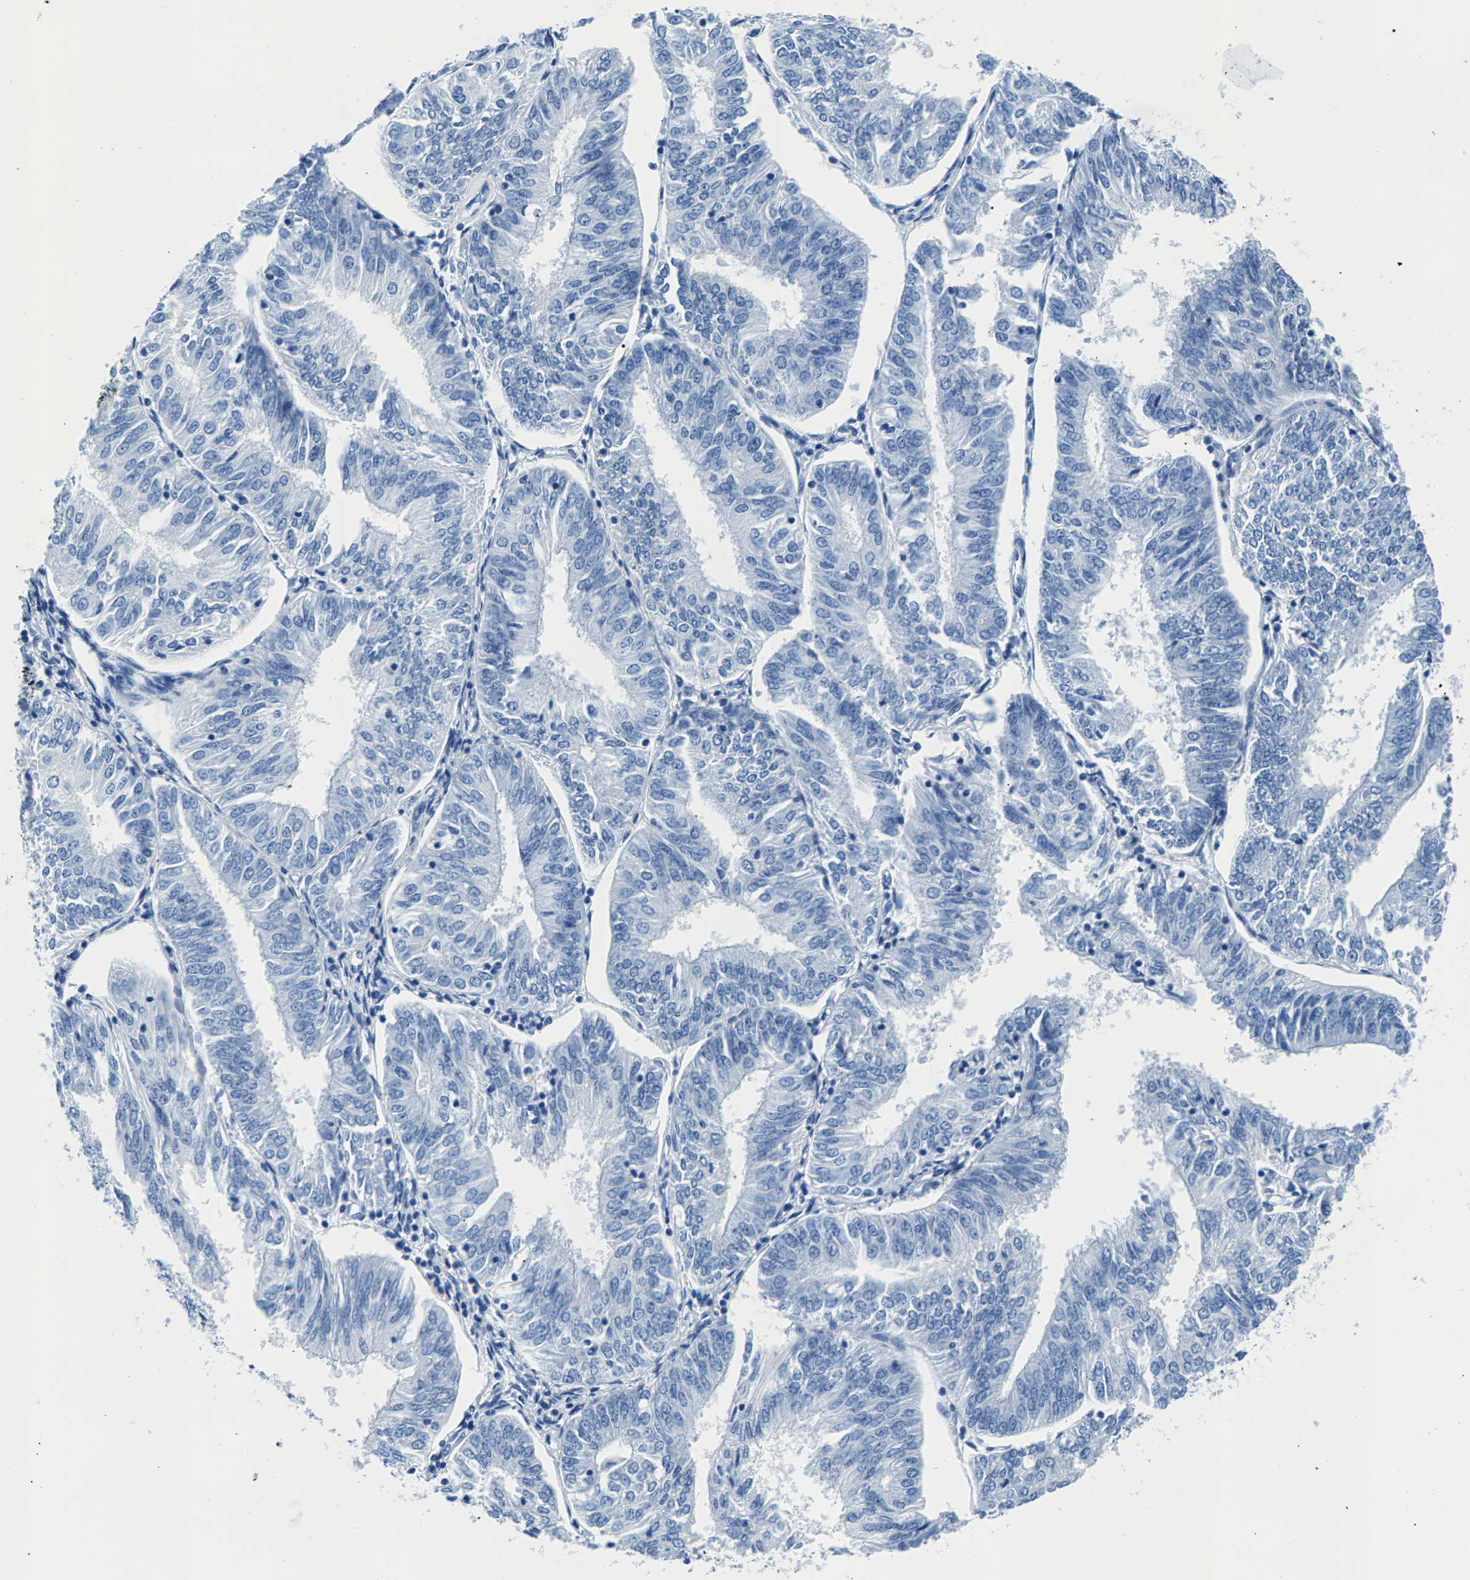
{"staining": {"intensity": "negative", "quantity": "none", "location": "none"}, "tissue": "endometrial cancer", "cell_type": "Tumor cells", "image_type": "cancer", "snomed": [{"axis": "morphology", "description": "Adenocarcinoma, NOS"}, {"axis": "topography", "description": "Endometrium"}], "caption": "Endometrial adenocarcinoma stained for a protein using immunohistochemistry (IHC) shows no expression tumor cells.", "gene": "CPS1", "patient": {"sex": "female", "age": 58}}